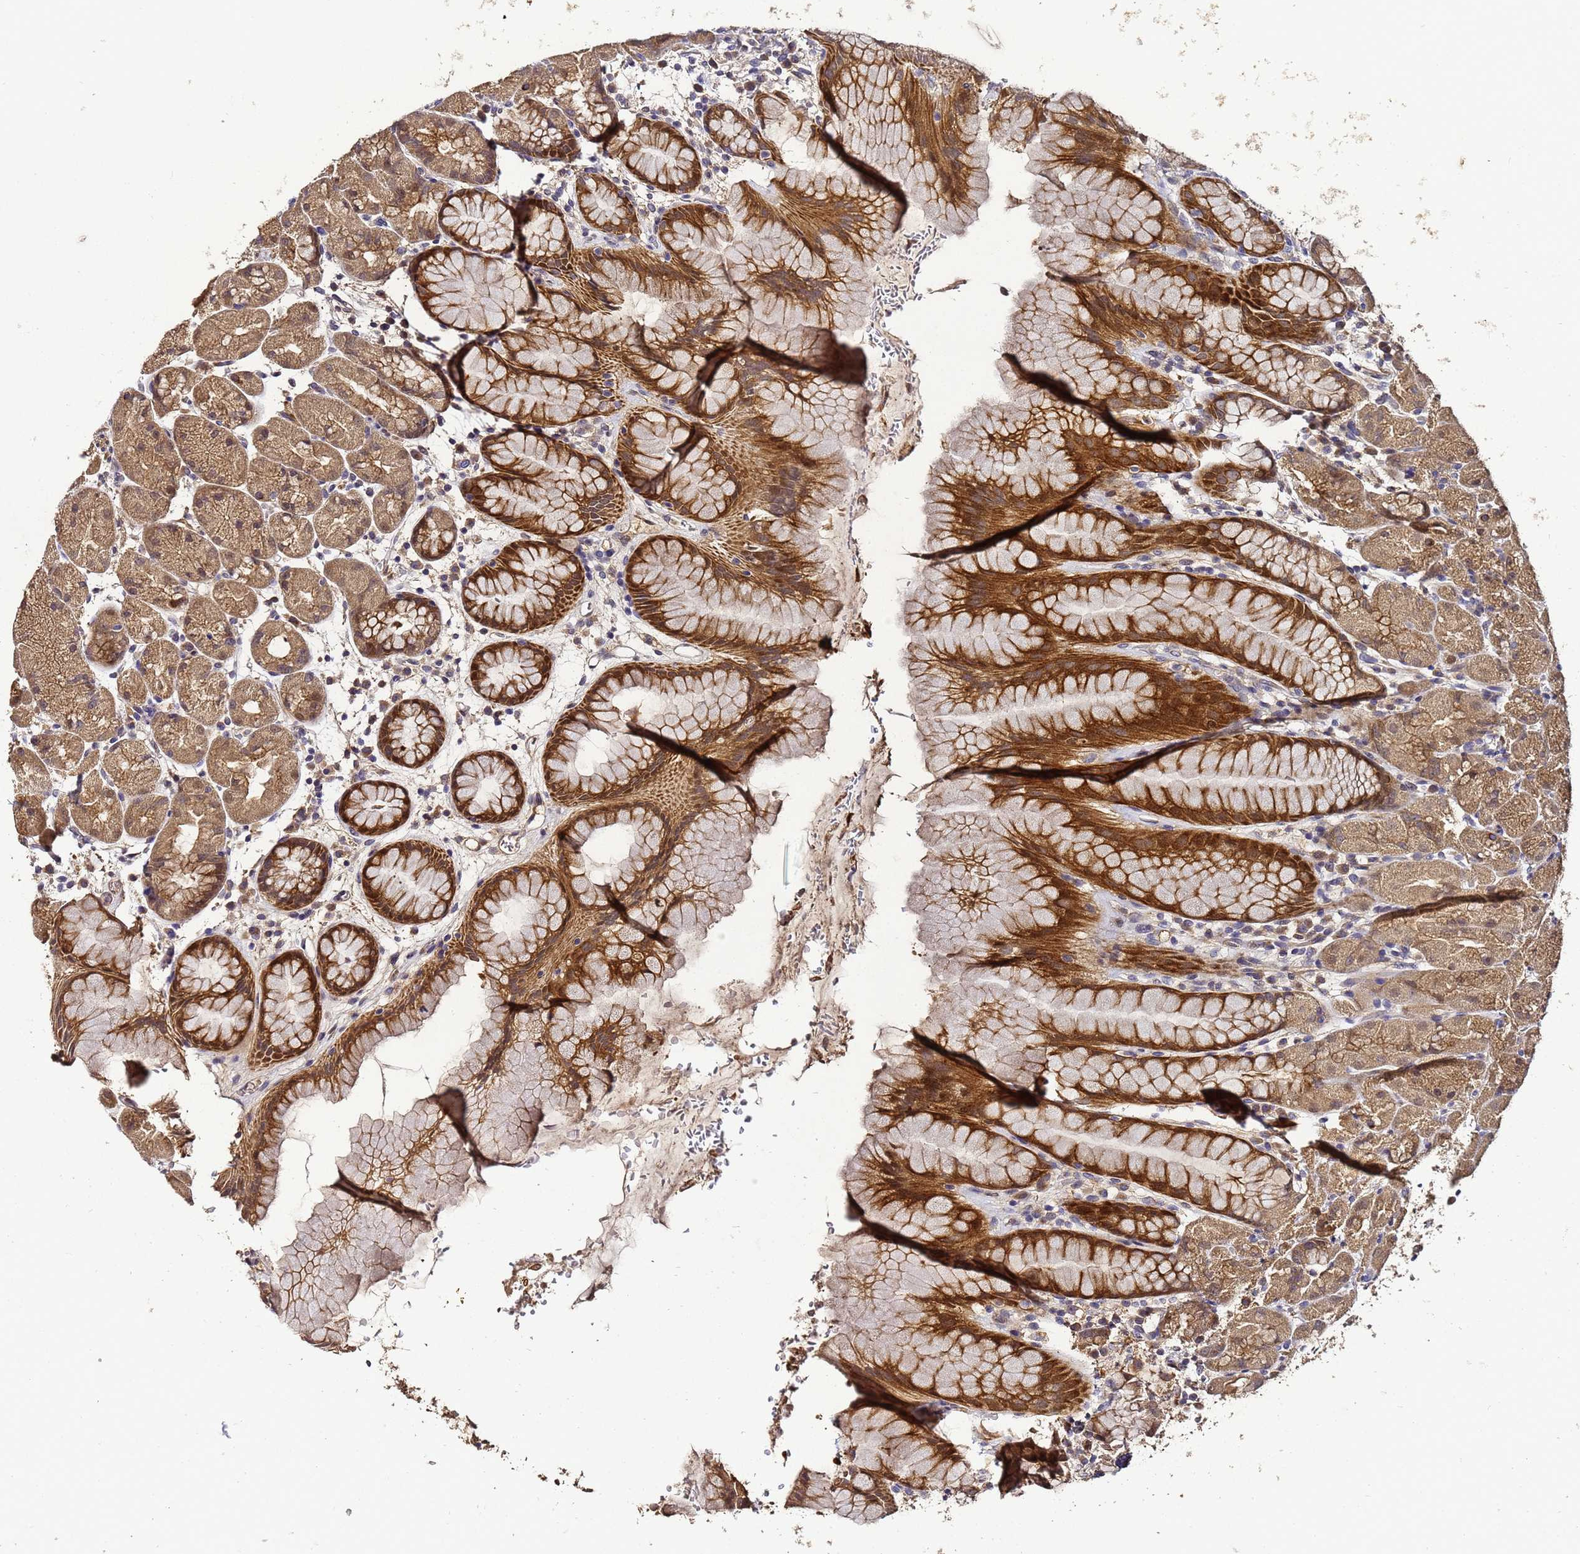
{"staining": {"intensity": "moderate", "quantity": ">75%", "location": "cytoplasmic/membranous,nuclear"}, "tissue": "stomach", "cell_type": "Glandular cells", "image_type": "normal", "snomed": [{"axis": "morphology", "description": "Normal tissue, NOS"}, {"axis": "topography", "description": "Stomach, upper"}, {"axis": "topography", "description": "Stomach, lower"}], "caption": "Immunohistochemistry histopathology image of unremarkable stomach: human stomach stained using IHC shows medium levels of moderate protein expression localized specifically in the cytoplasmic/membranous,nuclear of glandular cells, appearing as a cytoplasmic/membranous,nuclear brown color.", "gene": "LGI4", "patient": {"sex": "male", "age": 67}}